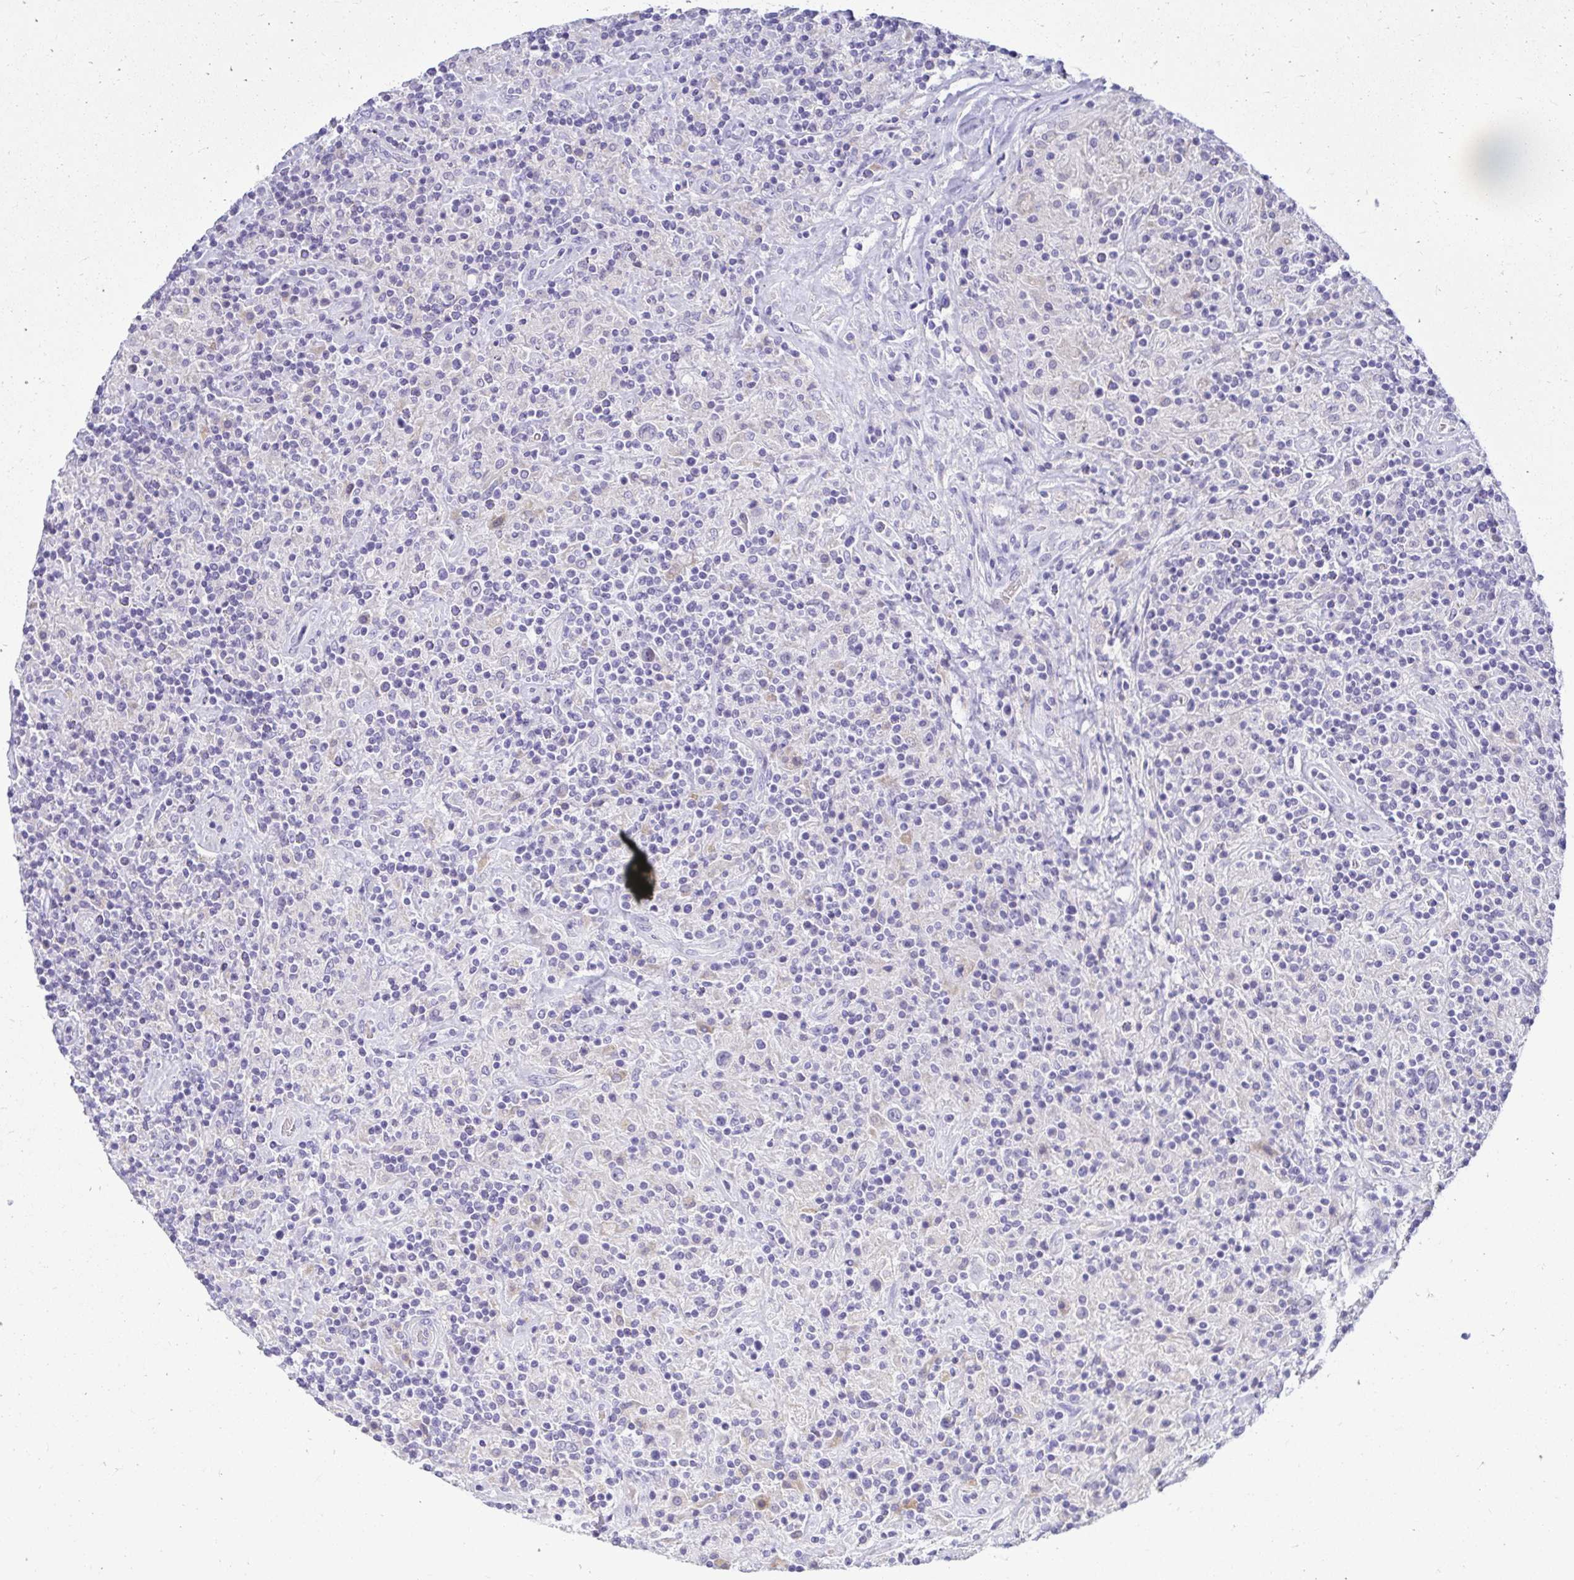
{"staining": {"intensity": "negative", "quantity": "none", "location": "none"}, "tissue": "lymphoma", "cell_type": "Tumor cells", "image_type": "cancer", "snomed": [{"axis": "morphology", "description": "Hodgkin's disease, NOS"}, {"axis": "topography", "description": "Lymph node"}], "caption": "Lymphoma stained for a protein using immunohistochemistry shows no expression tumor cells.", "gene": "PKN3", "patient": {"sex": "male", "age": 70}}